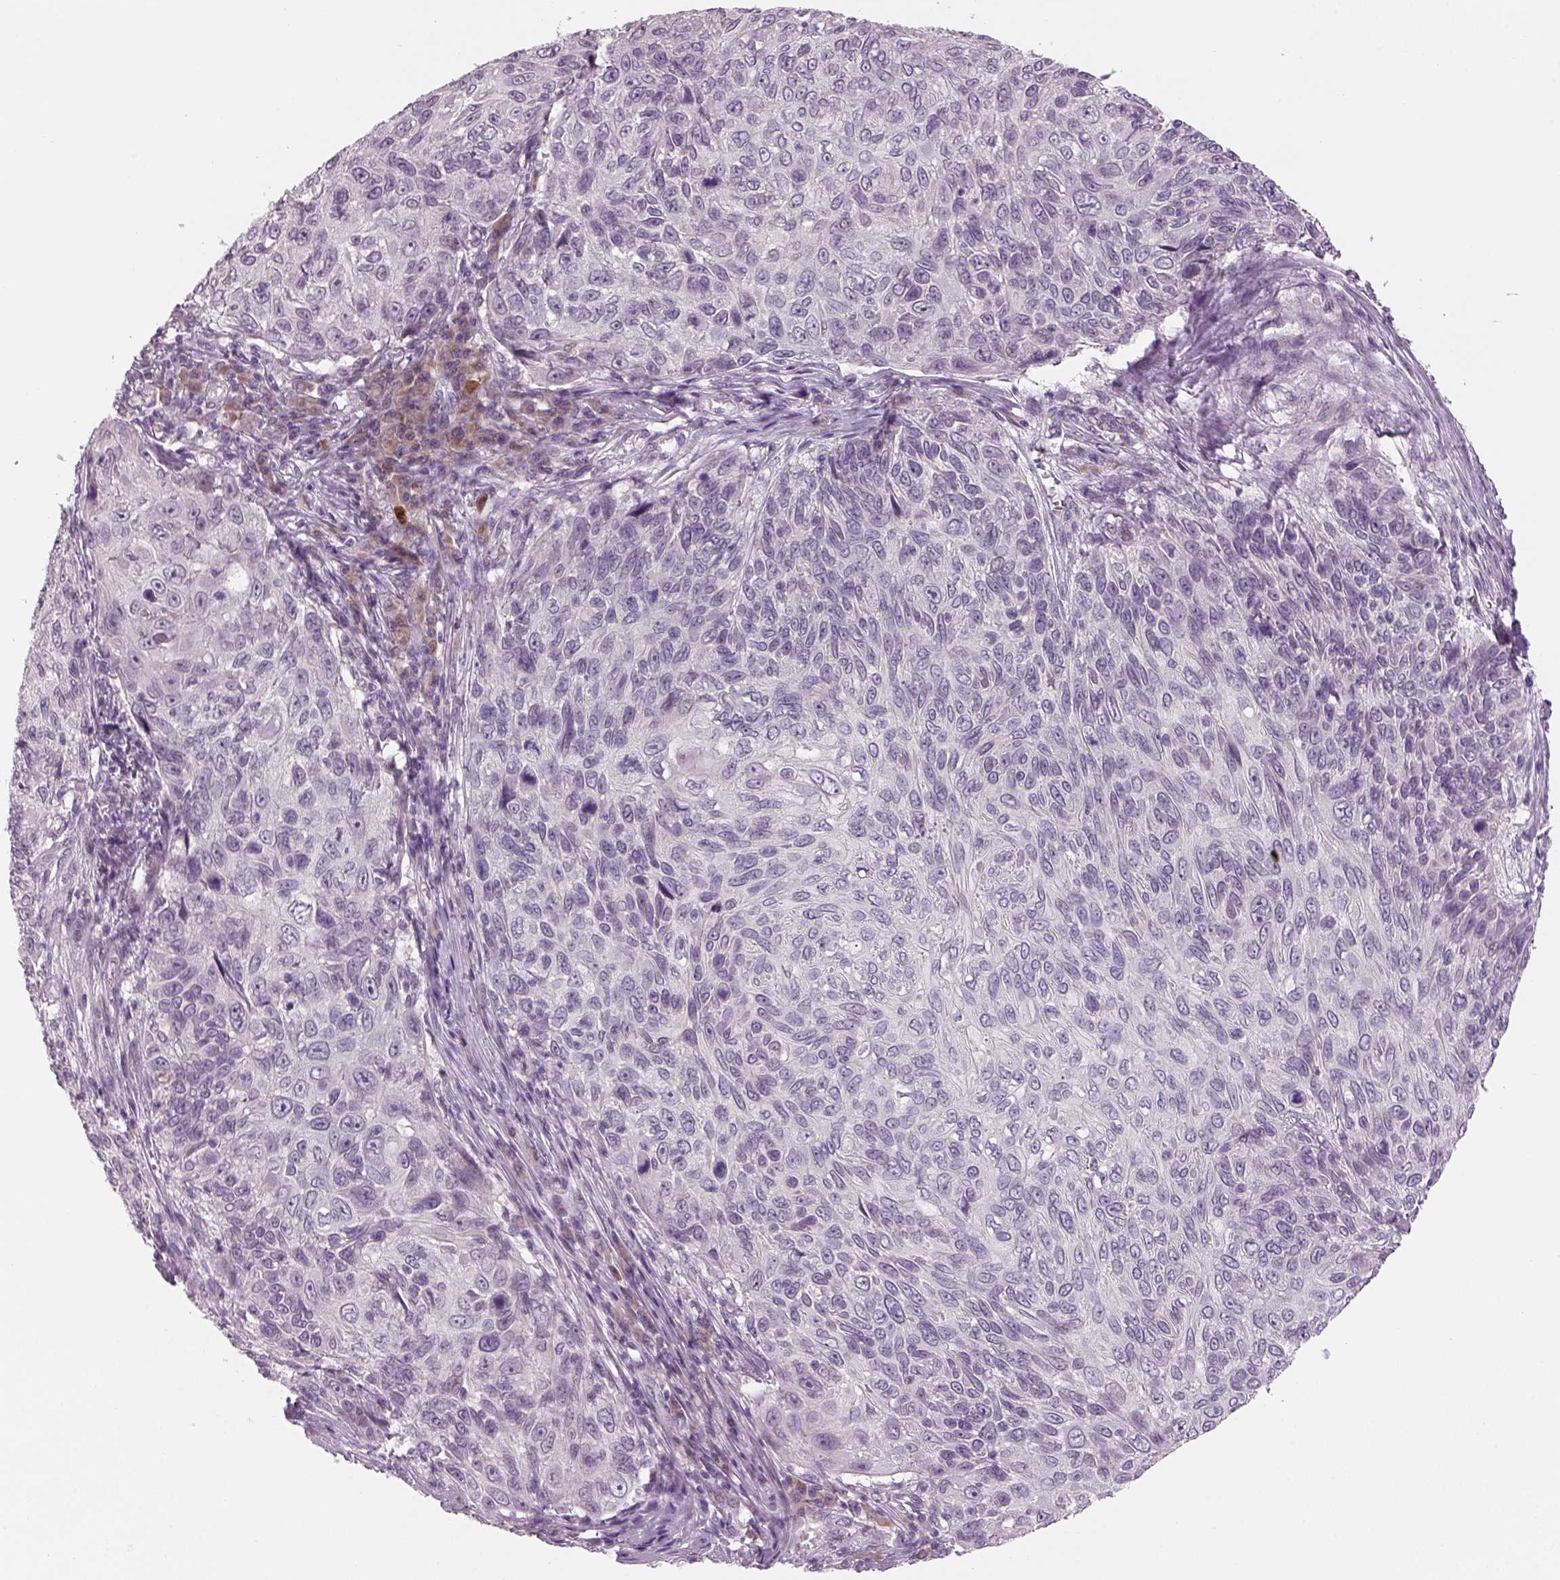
{"staining": {"intensity": "negative", "quantity": "none", "location": "none"}, "tissue": "skin cancer", "cell_type": "Tumor cells", "image_type": "cancer", "snomed": [{"axis": "morphology", "description": "Squamous cell carcinoma, NOS"}, {"axis": "topography", "description": "Skin"}], "caption": "Immunohistochemical staining of skin squamous cell carcinoma reveals no significant staining in tumor cells.", "gene": "PENK", "patient": {"sex": "male", "age": 92}}